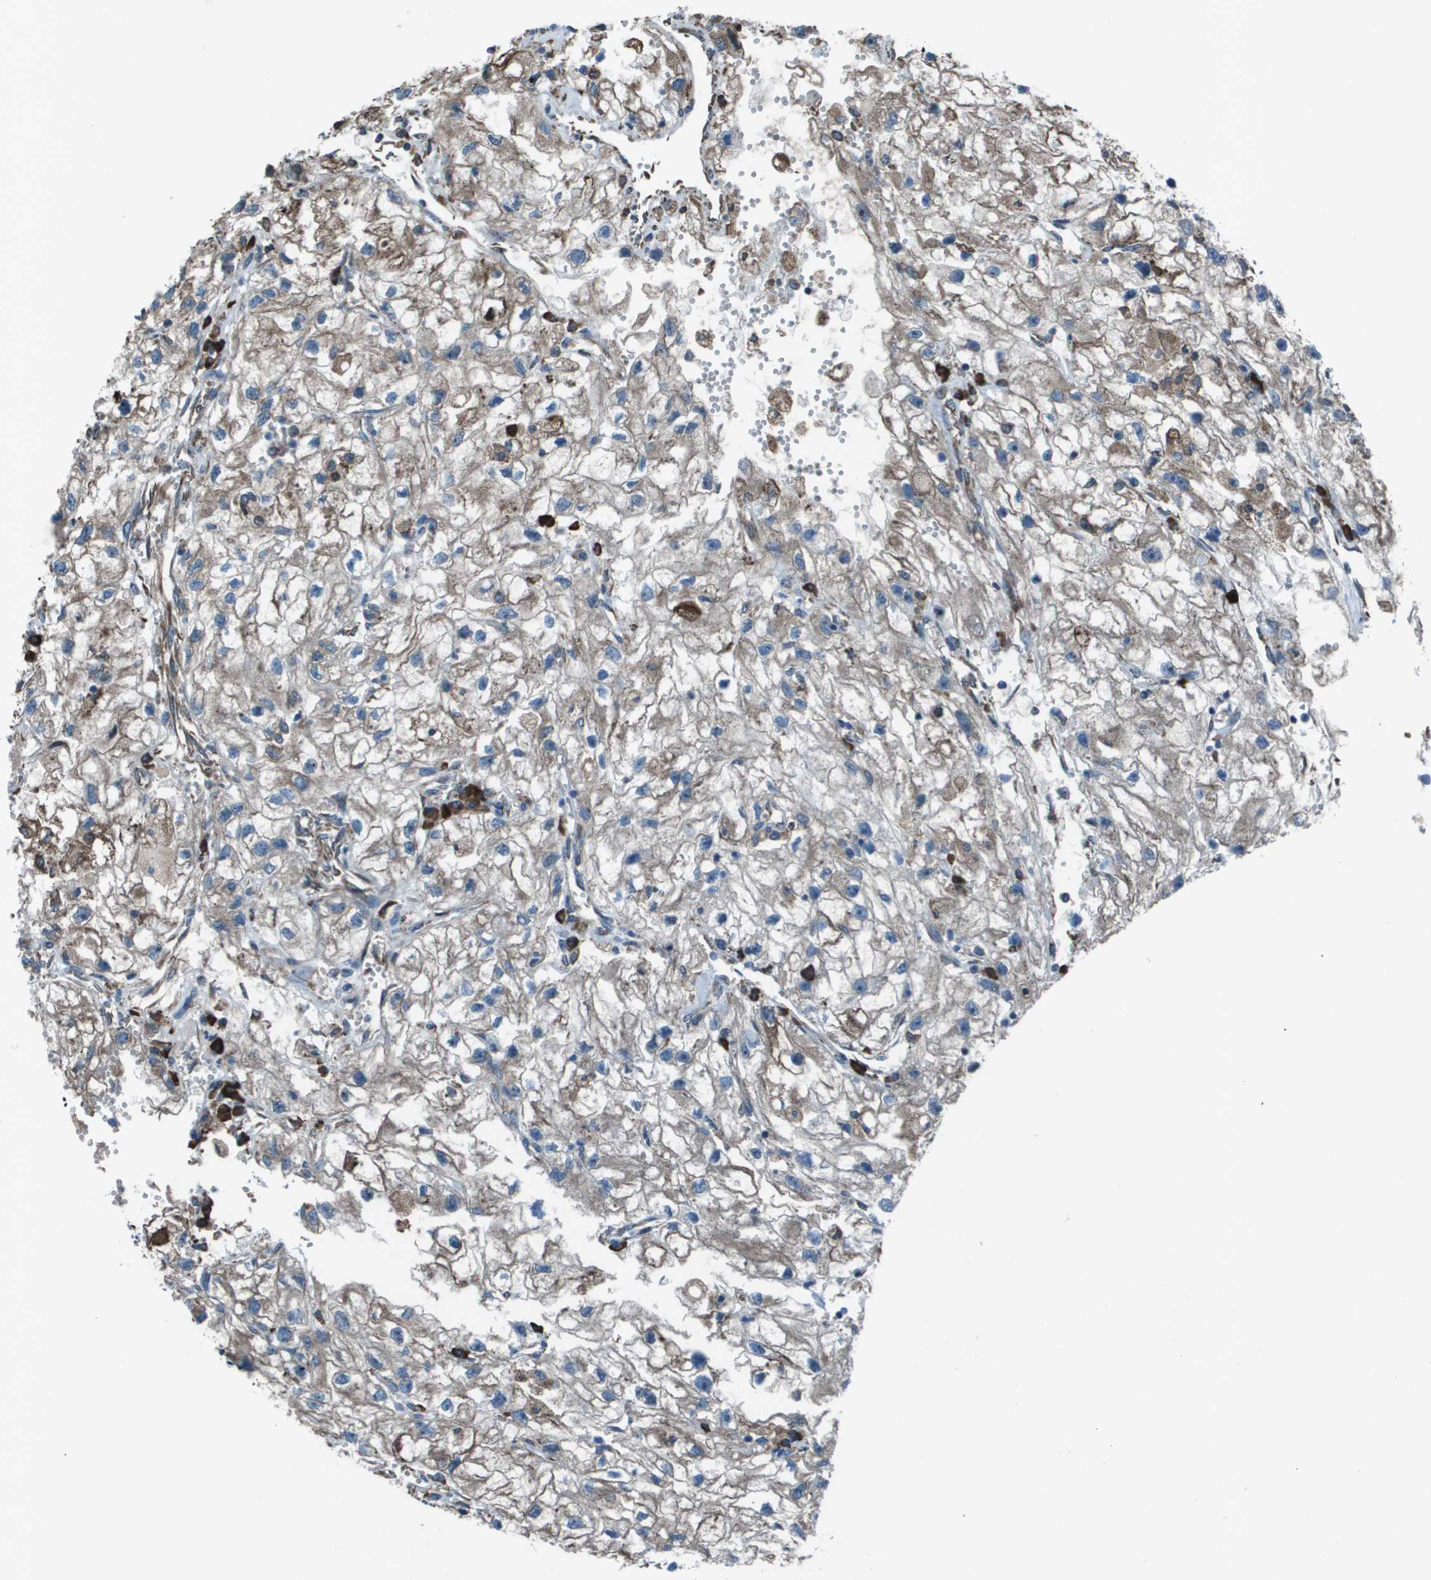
{"staining": {"intensity": "weak", "quantity": "25%-75%", "location": "cytoplasmic/membranous"}, "tissue": "renal cancer", "cell_type": "Tumor cells", "image_type": "cancer", "snomed": [{"axis": "morphology", "description": "Adenocarcinoma, NOS"}, {"axis": "topography", "description": "Kidney"}], "caption": "Brown immunohistochemical staining in human adenocarcinoma (renal) demonstrates weak cytoplasmic/membranous positivity in about 25%-75% of tumor cells.", "gene": "UTS2", "patient": {"sex": "female", "age": 70}}